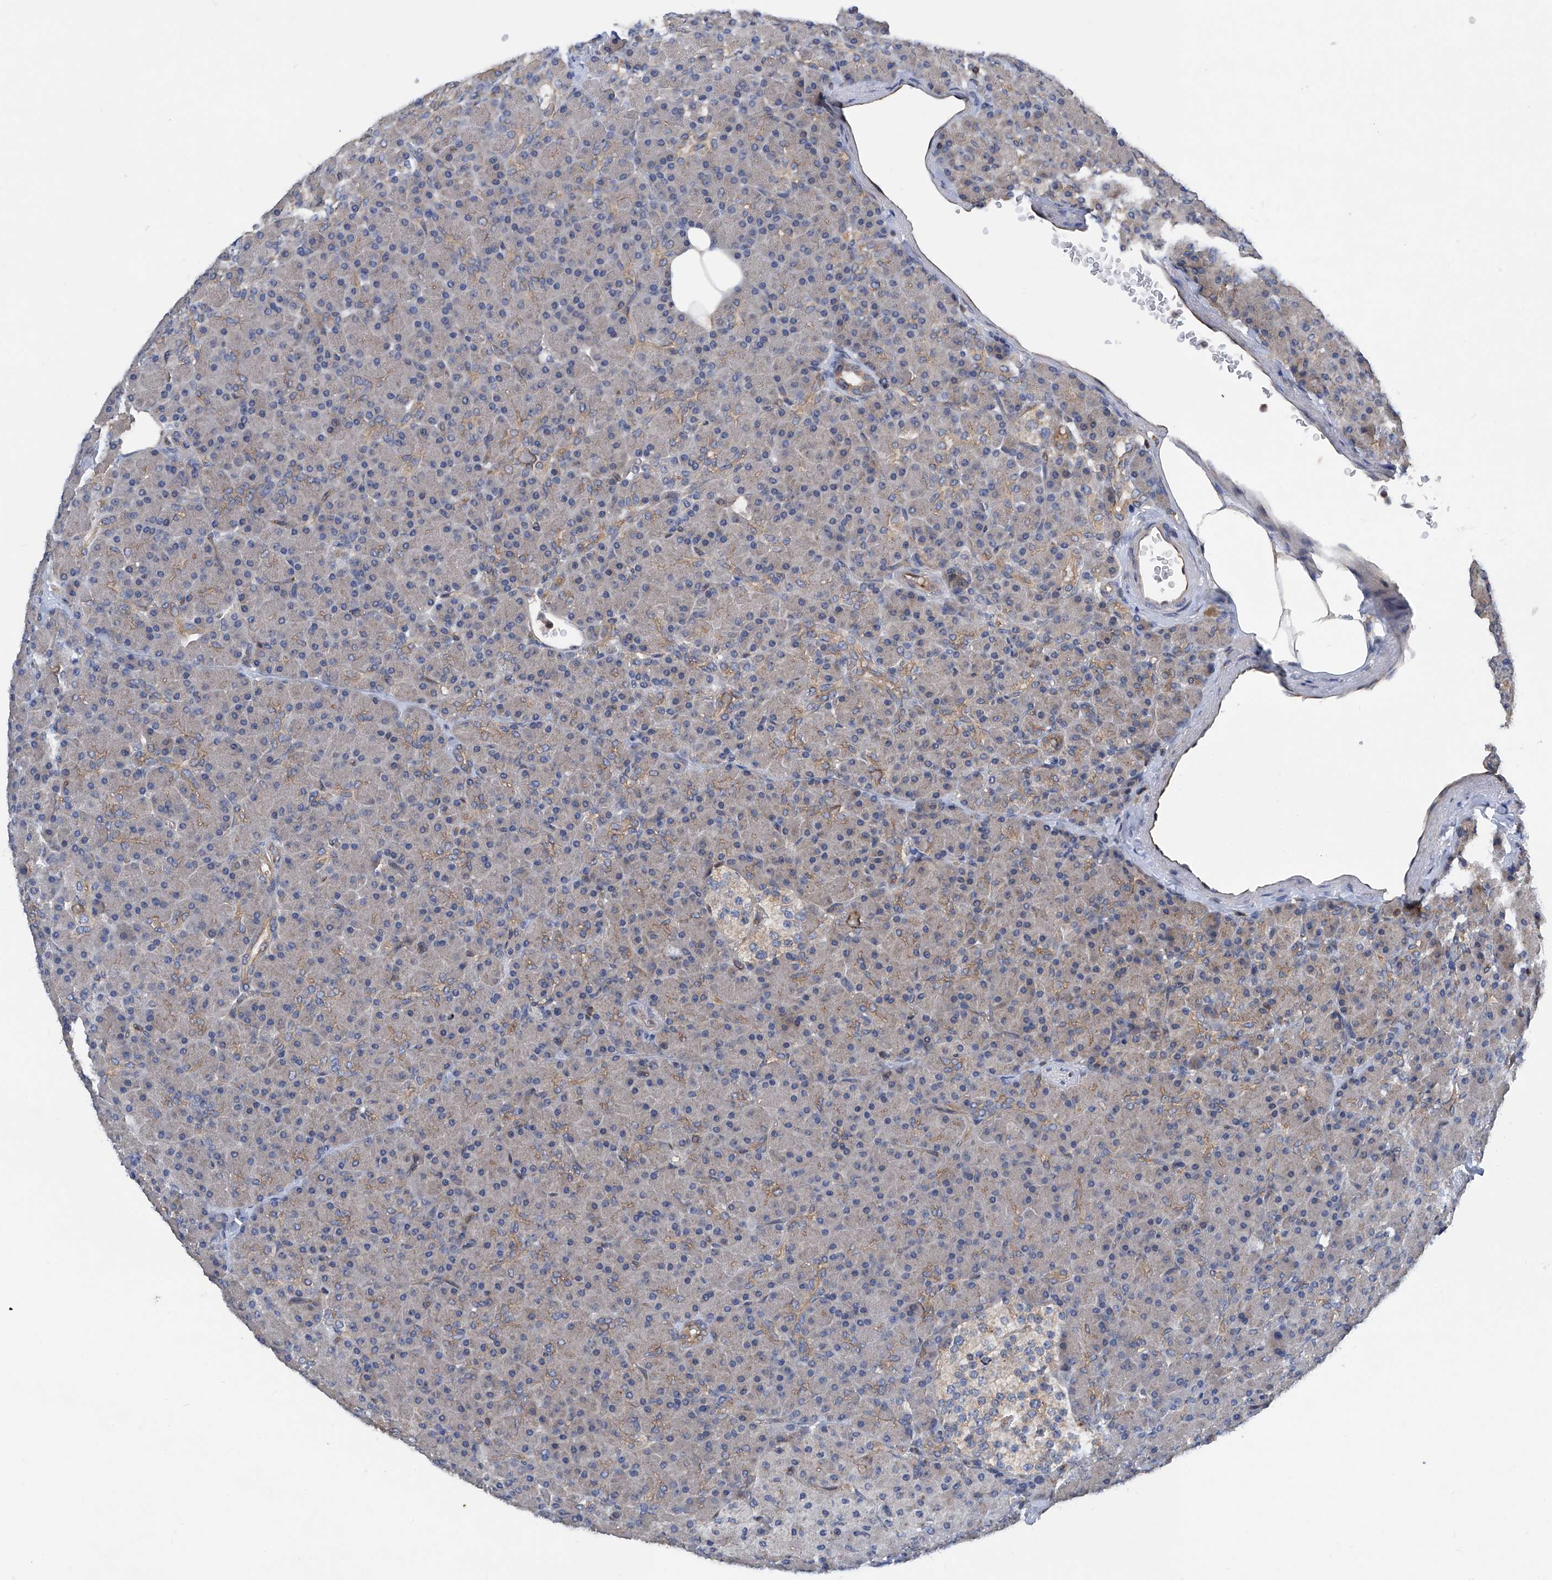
{"staining": {"intensity": "moderate", "quantity": "<25%", "location": "cytoplasmic/membranous"}, "tissue": "pancreas", "cell_type": "Exocrine glandular cells", "image_type": "normal", "snomed": [{"axis": "morphology", "description": "Normal tissue, NOS"}, {"axis": "topography", "description": "Pancreas"}], "caption": "Immunohistochemistry (DAB) staining of benign pancreas shows moderate cytoplasmic/membranous protein staining in approximately <25% of exocrine glandular cells.", "gene": "TRIM38", "patient": {"sex": "female", "age": 43}}